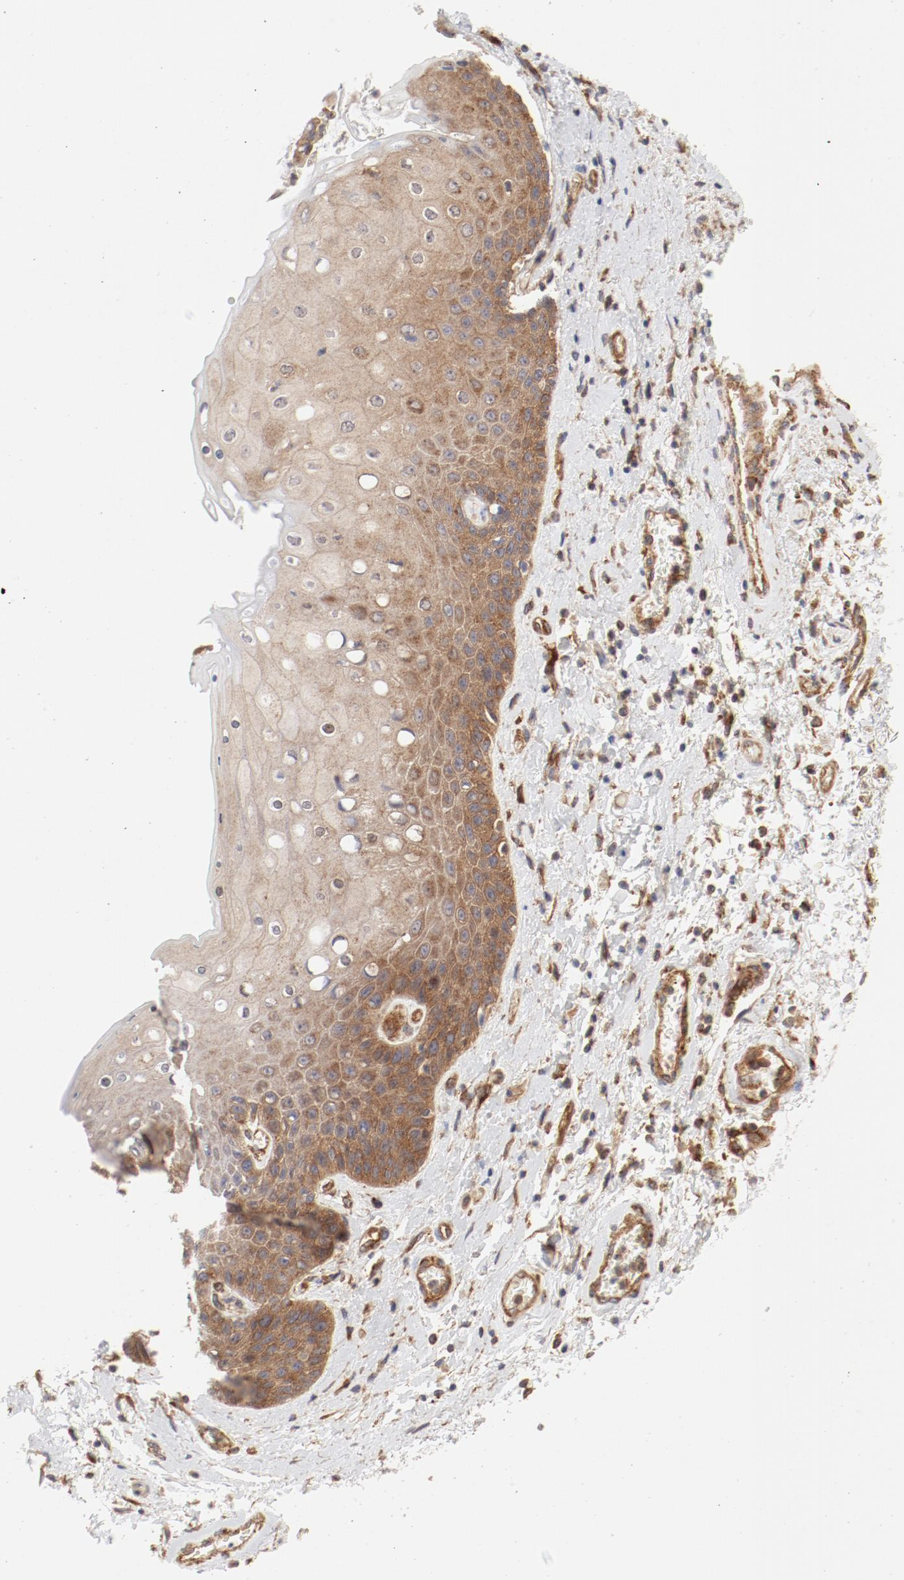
{"staining": {"intensity": "moderate", "quantity": "25%-75%", "location": "cytoplasmic/membranous"}, "tissue": "skin", "cell_type": "Epidermal cells", "image_type": "normal", "snomed": [{"axis": "morphology", "description": "Normal tissue, NOS"}, {"axis": "topography", "description": "Anal"}], "caption": "Skin stained with a brown dye exhibits moderate cytoplasmic/membranous positive staining in approximately 25%-75% of epidermal cells.", "gene": "AP2A1", "patient": {"sex": "female", "age": 46}}